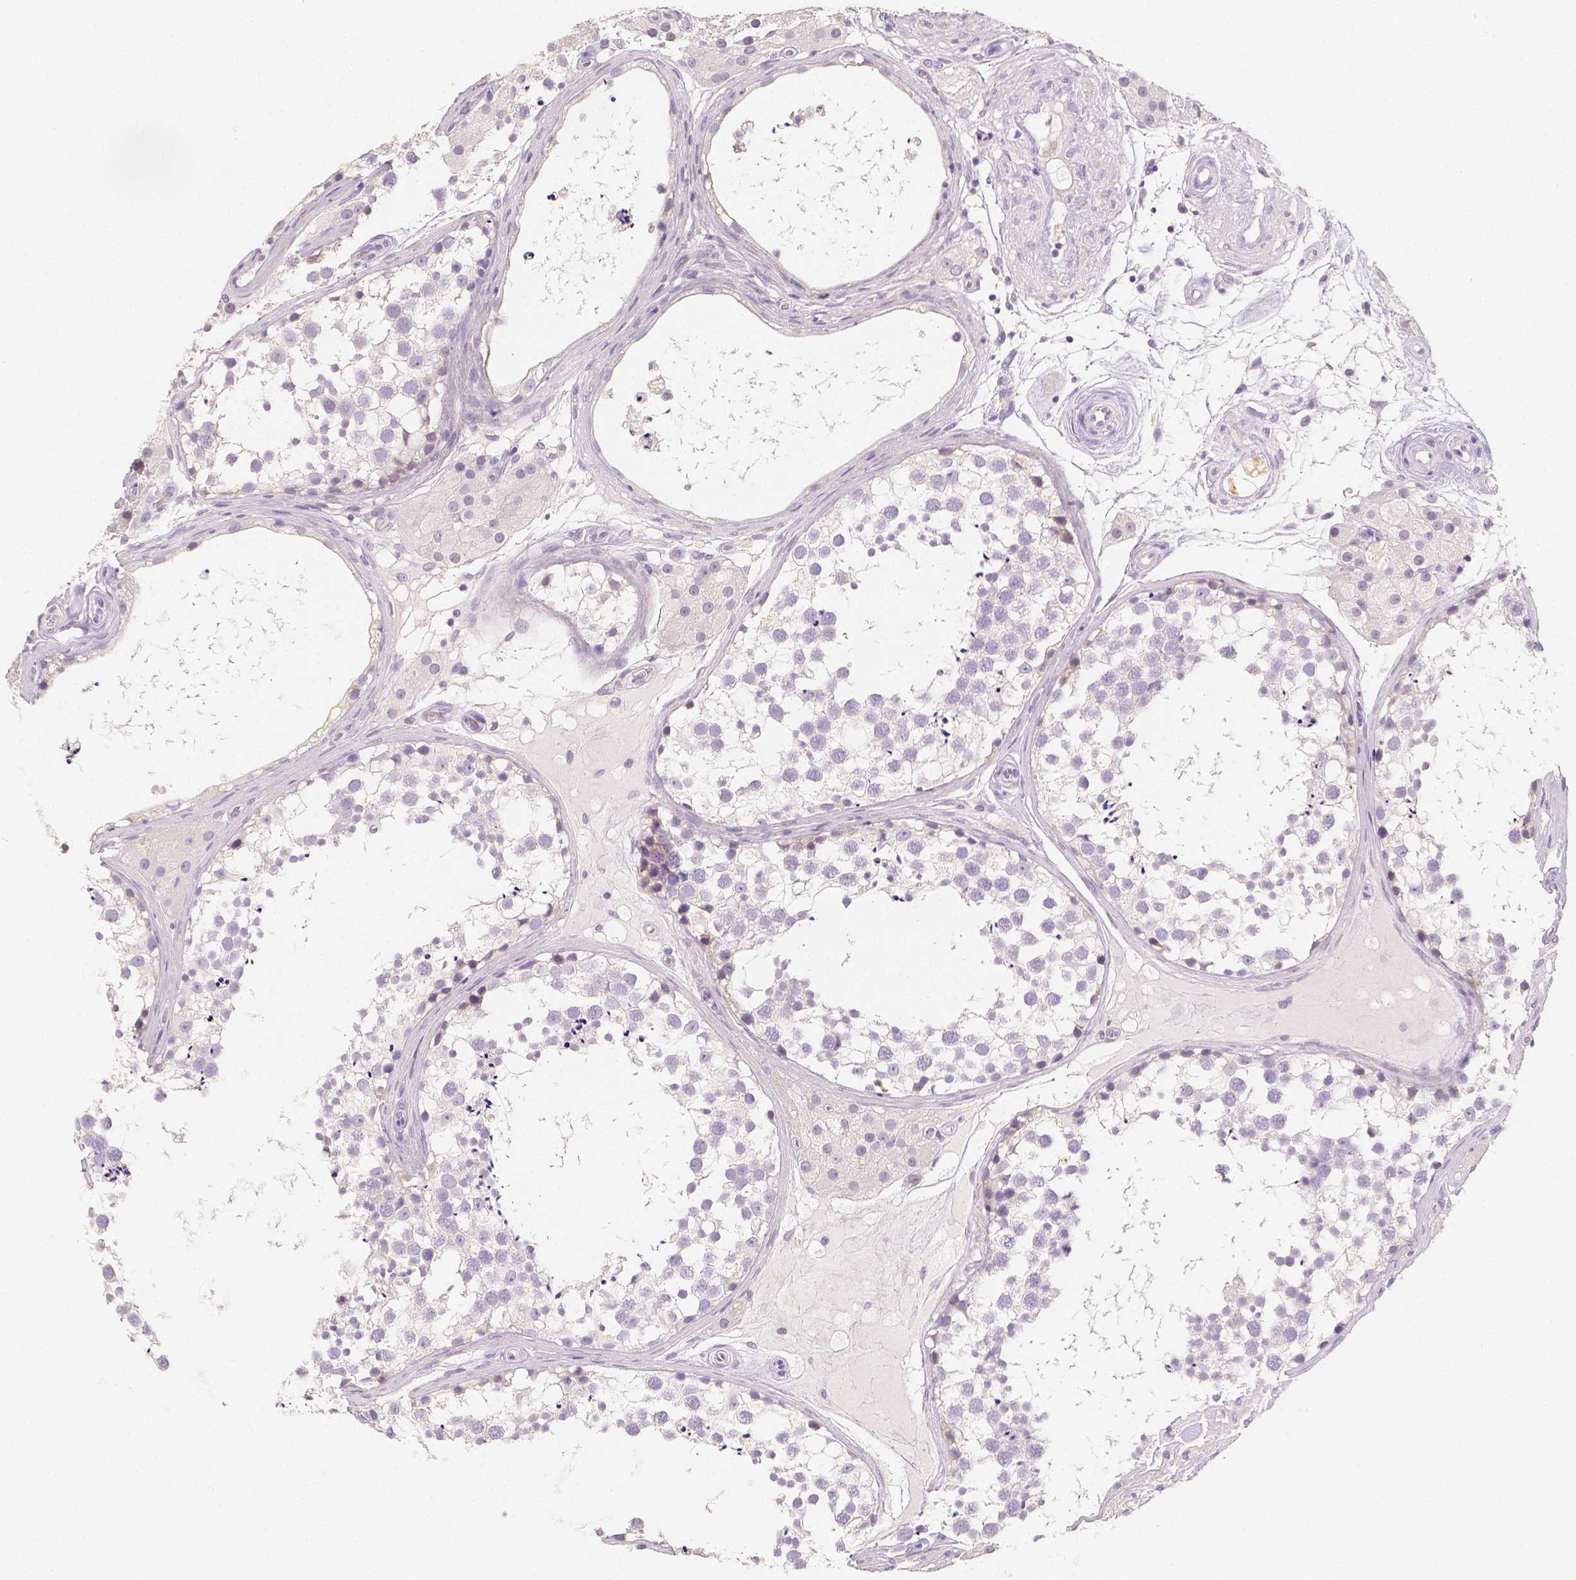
{"staining": {"intensity": "negative", "quantity": "none", "location": "none"}, "tissue": "testis", "cell_type": "Cells in seminiferous ducts", "image_type": "normal", "snomed": [{"axis": "morphology", "description": "Normal tissue, NOS"}, {"axis": "morphology", "description": "Seminoma, NOS"}, {"axis": "topography", "description": "Testis"}], "caption": "Human testis stained for a protein using immunohistochemistry (IHC) demonstrates no expression in cells in seminiferous ducts.", "gene": "NECAB2", "patient": {"sex": "male", "age": 65}}